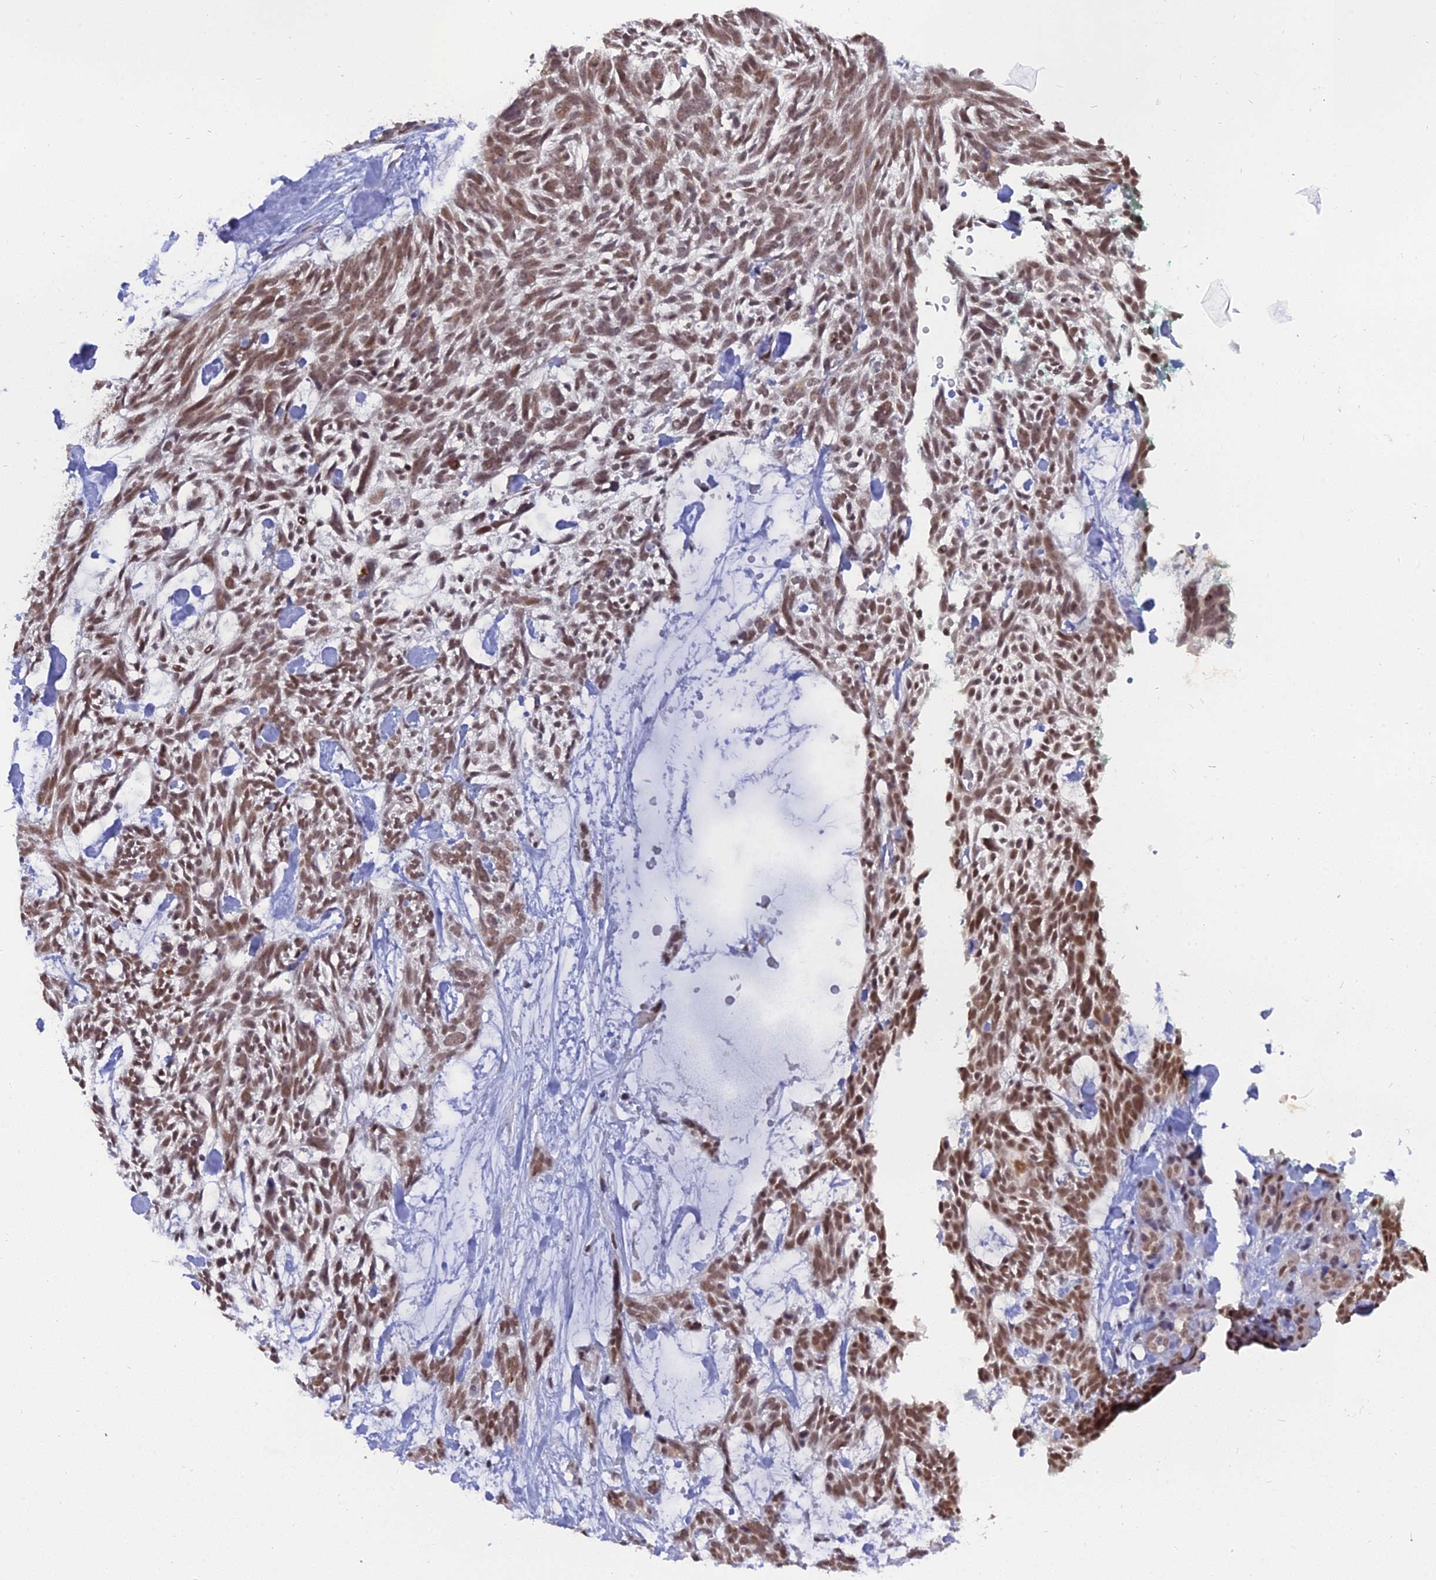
{"staining": {"intensity": "moderate", "quantity": ">75%", "location": "nuclear"}, "tissue": "skin cancer", "cell_type": "Tumor cells", "image_type": "cancer", "snomed": [{"axis": "morphology", "description": "Basal cell carcinoma"}, {"axis": "topography", "description": "Skin"}], "caption": "Immunohistochemical staining of human skin cancer exhibits moderate nuclear protein expression in about >75% of tumor cells.", "gene": "NR1H3", "patient": {"sex": "male", "age": 88}}